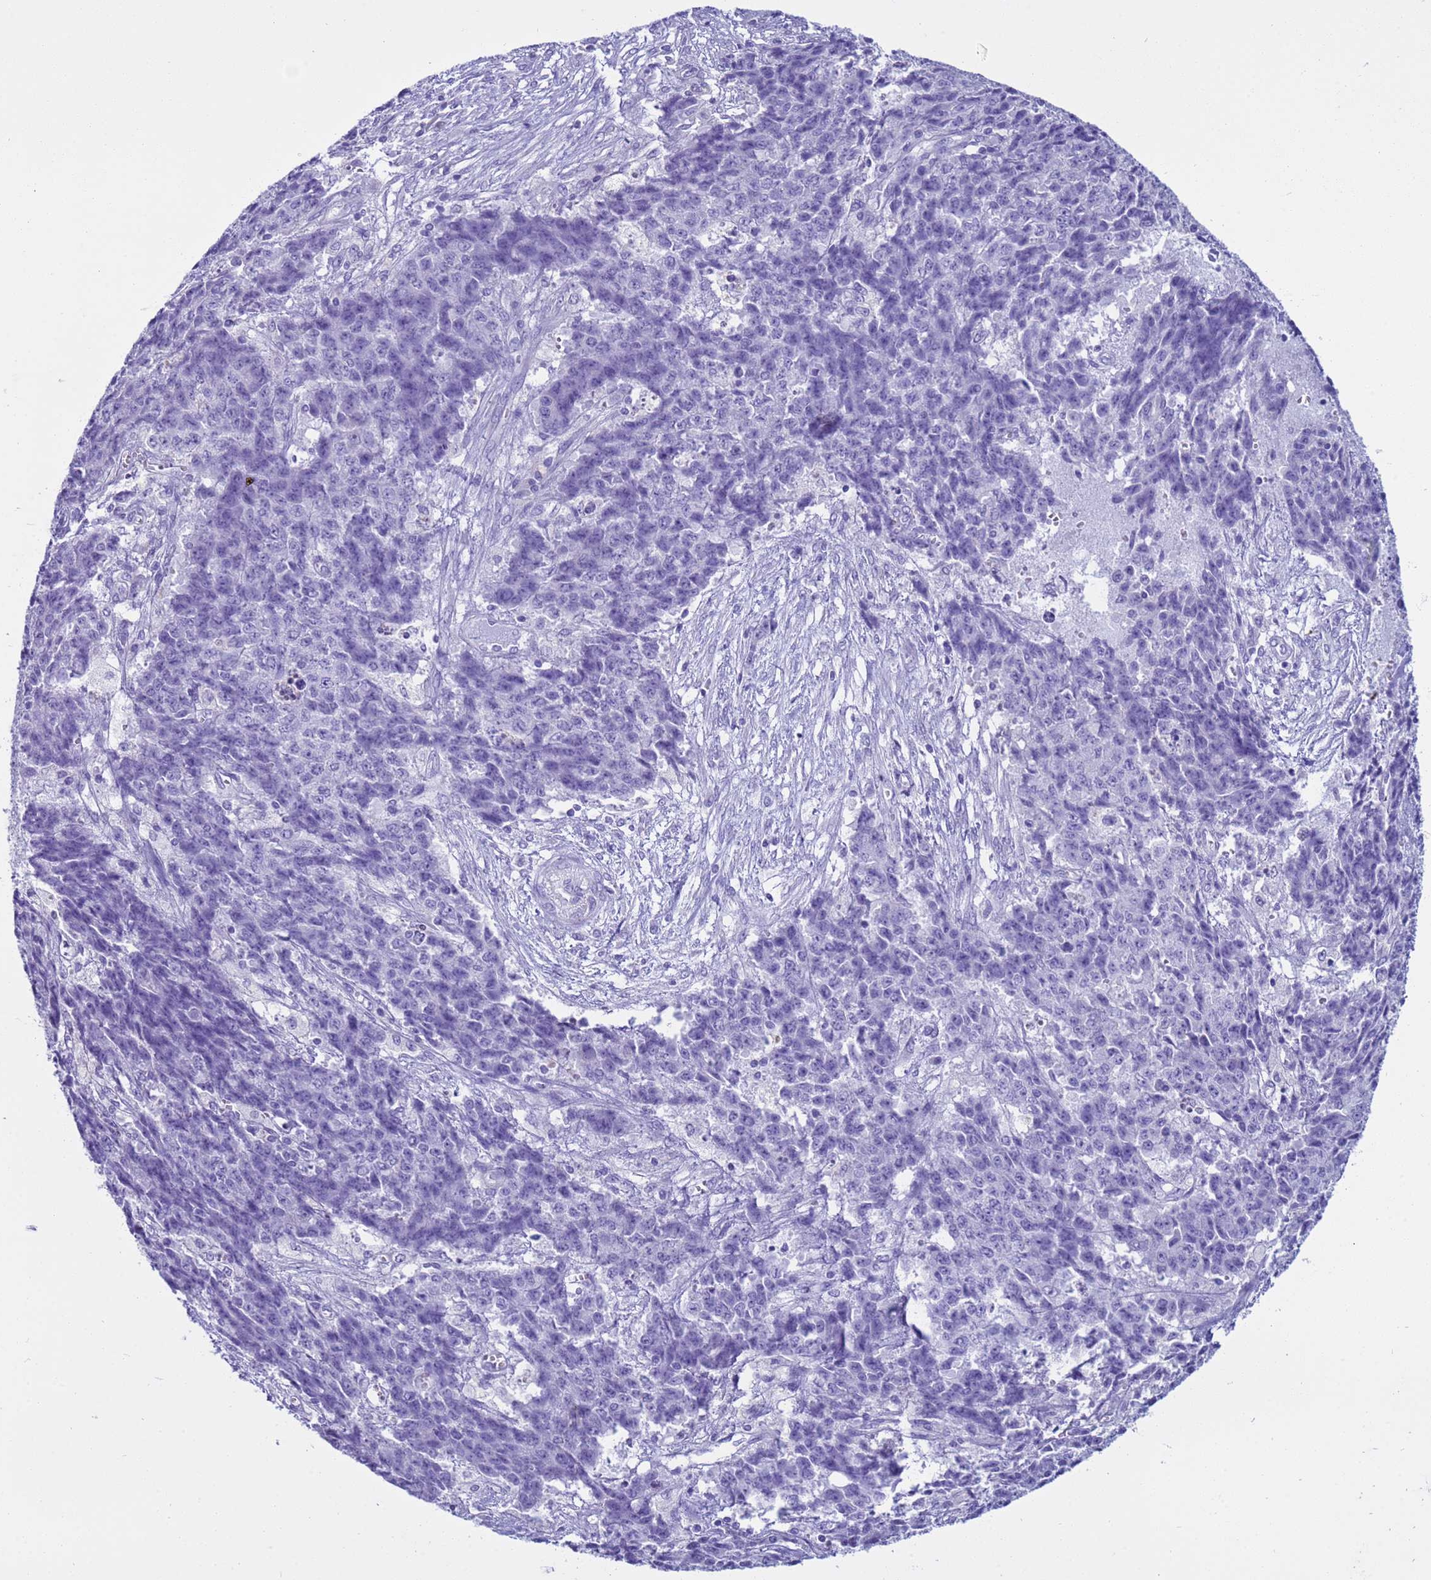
{"staining": {"intensity": "negative", "quantity": "none", "location": "none"}, "tissue": "ovarian cancer", "cell_type": "Tumor cells", "image_type": "cancer", "snomed": [{"axis": "morphology", "description": "Carcinoma, endometroid"}, {"axis": "topography", "description": "Ovary"}], "caption": "This is a micrograph of immunohistochemistry staining of ovarian endometroid carcinoma, which shows no staining in tumor cells.", "gene": "CST4", "patient": {"sex": "female", "age": 42}}